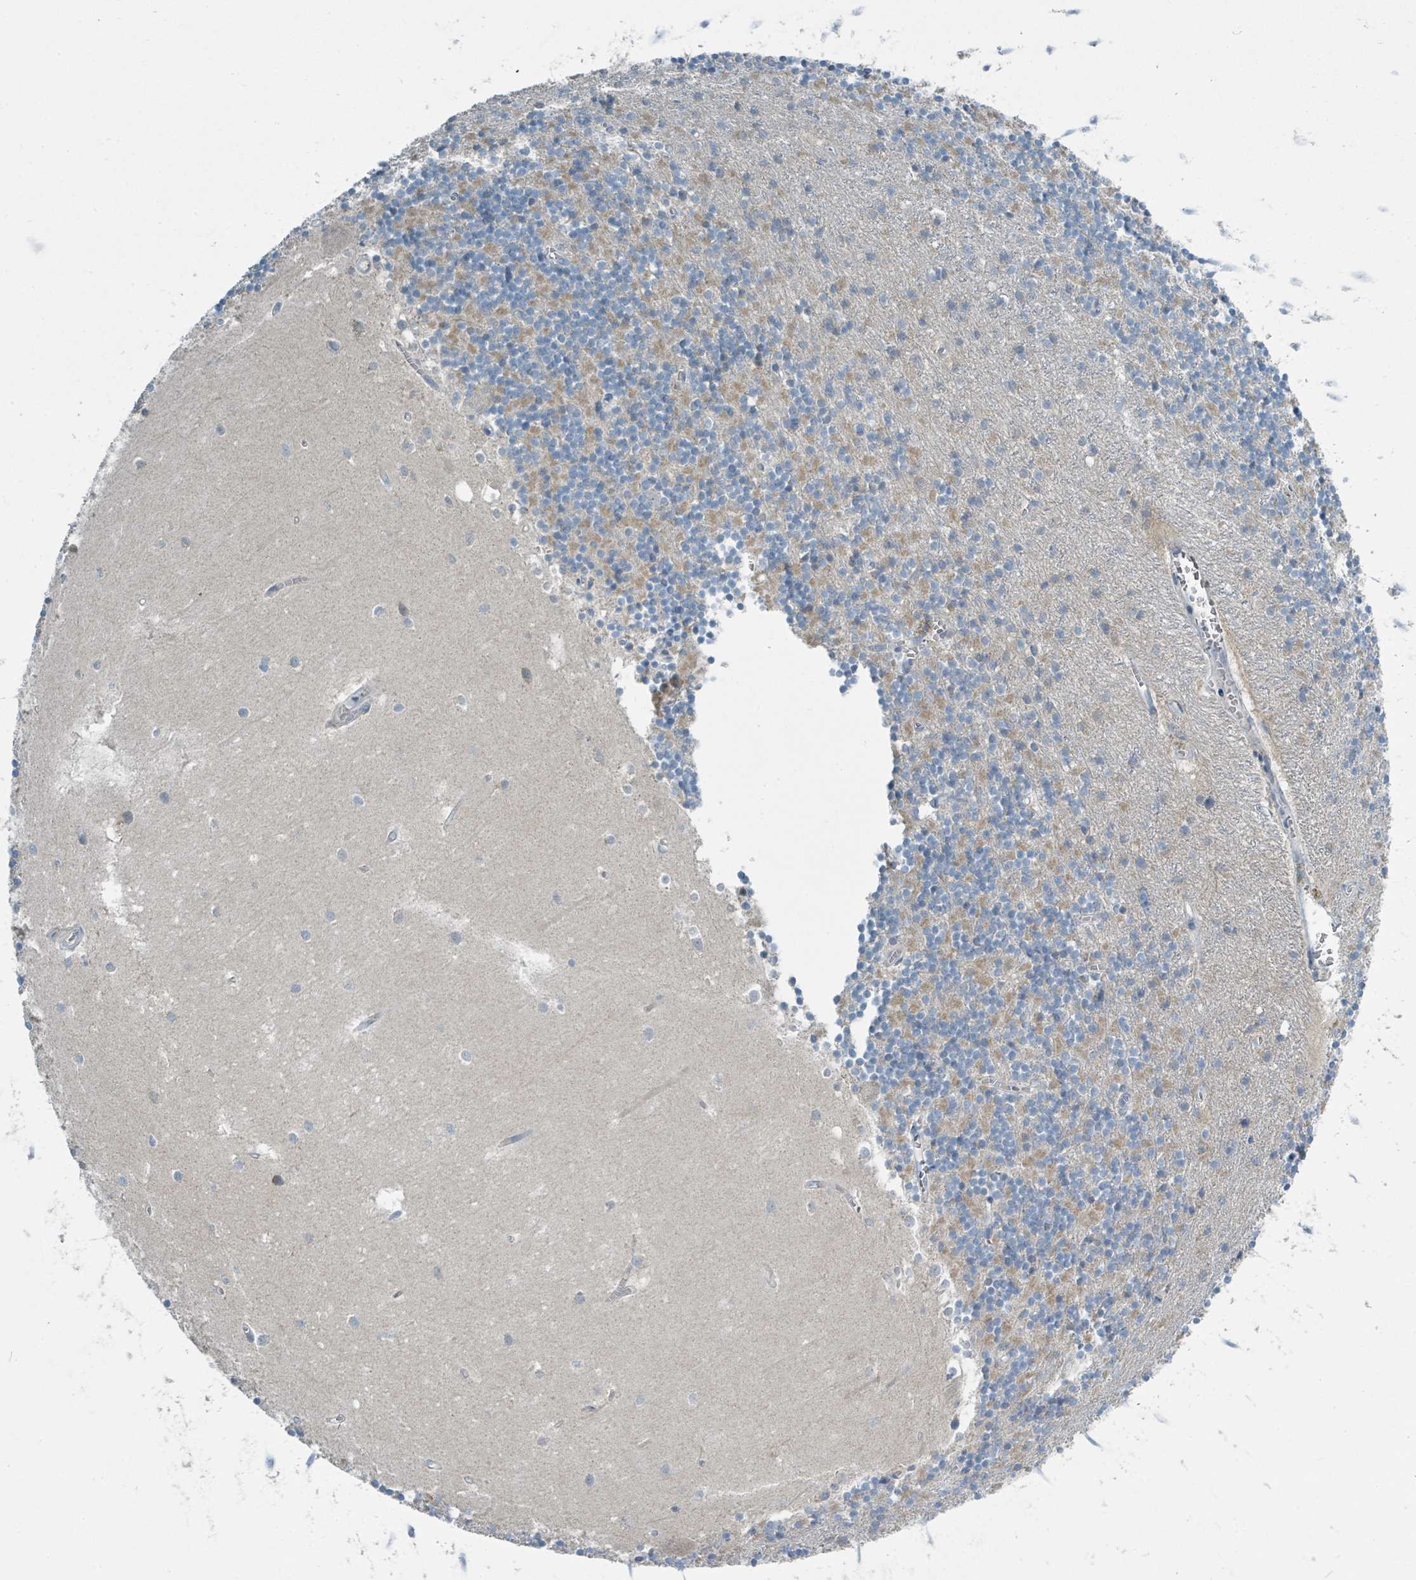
{"staining": {"intensity": "weak", "quantity": "<25%", "location": "cytoplasmic/membranous"}, "tissue": "cerebellum", "cell_type": "Cells in granular layer", "image_type": "normal", "snomed": [{"axis": "morphology", "description": "Normal tissue, NOS"}, {"axis": "topography", "description": "Cerebellum"}], "caption": "DAB (3,3'-diaminobenzidine) immunohistochemical staining of normal cerebellum reveals no significant positivity in cells in granular layer.", "gene": "SLC25A23", "patient": {"sex": "male", "age": 54}}